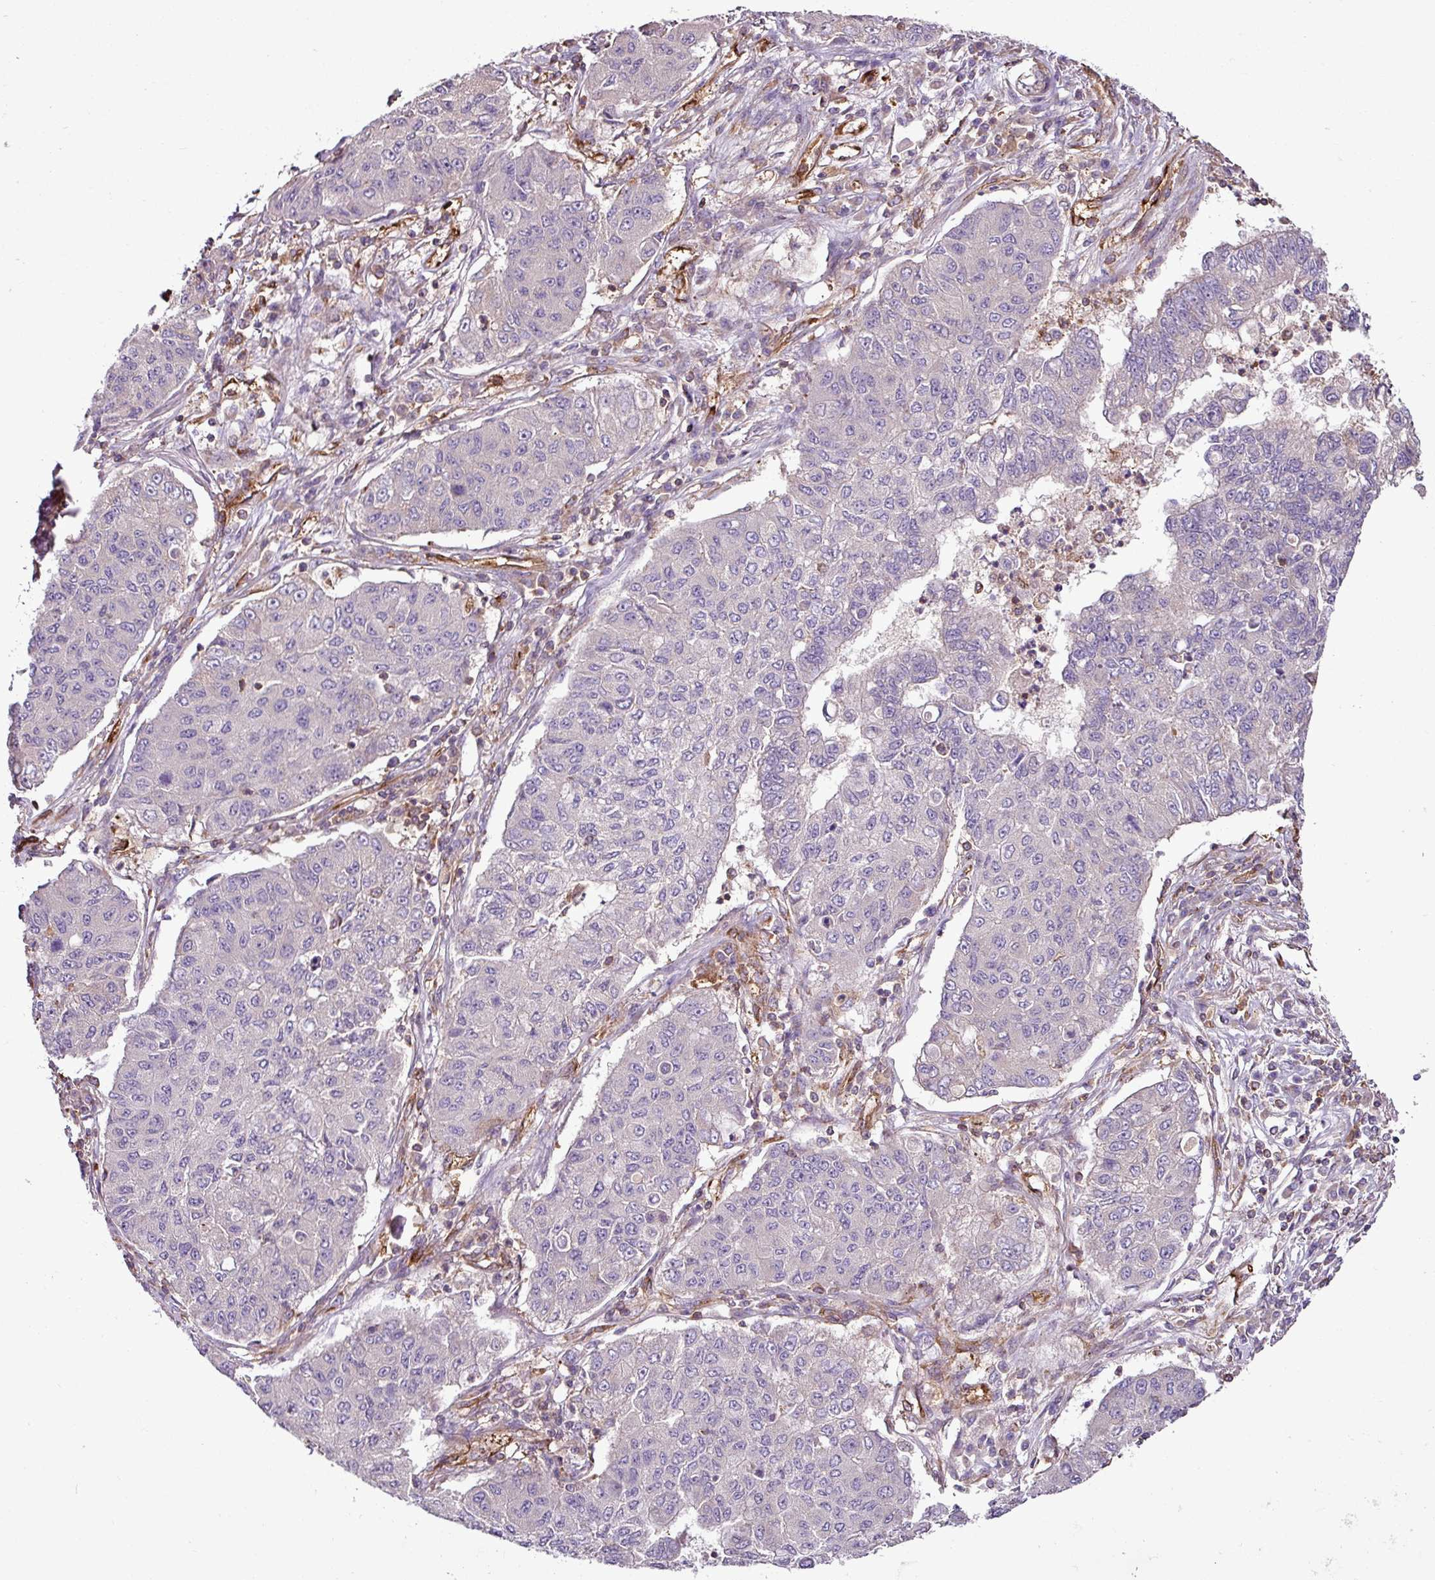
{"staining": {"intensity": "negative", "quantity": "none", "location": "none"}, "tissue": "lung cancer", "cell_type": "Tumor cells", "image_type": "cancer", "snomed": [{"axis": "morphology", "description": "Squamous cell carcinoma, NOS"}, {"axis": "topography", "description": "Lung"}], "caption": "High magnification brightfield microscopy of squamous cell carcinoma (lung) stained with DAB (3,3'-diaminobenzidine) (brown) and counterstained with hematoxylin (blue): tumor cells show no significant expression.", "gene": "ZNF106", "patient": {"sex": "male", "age": 74}}